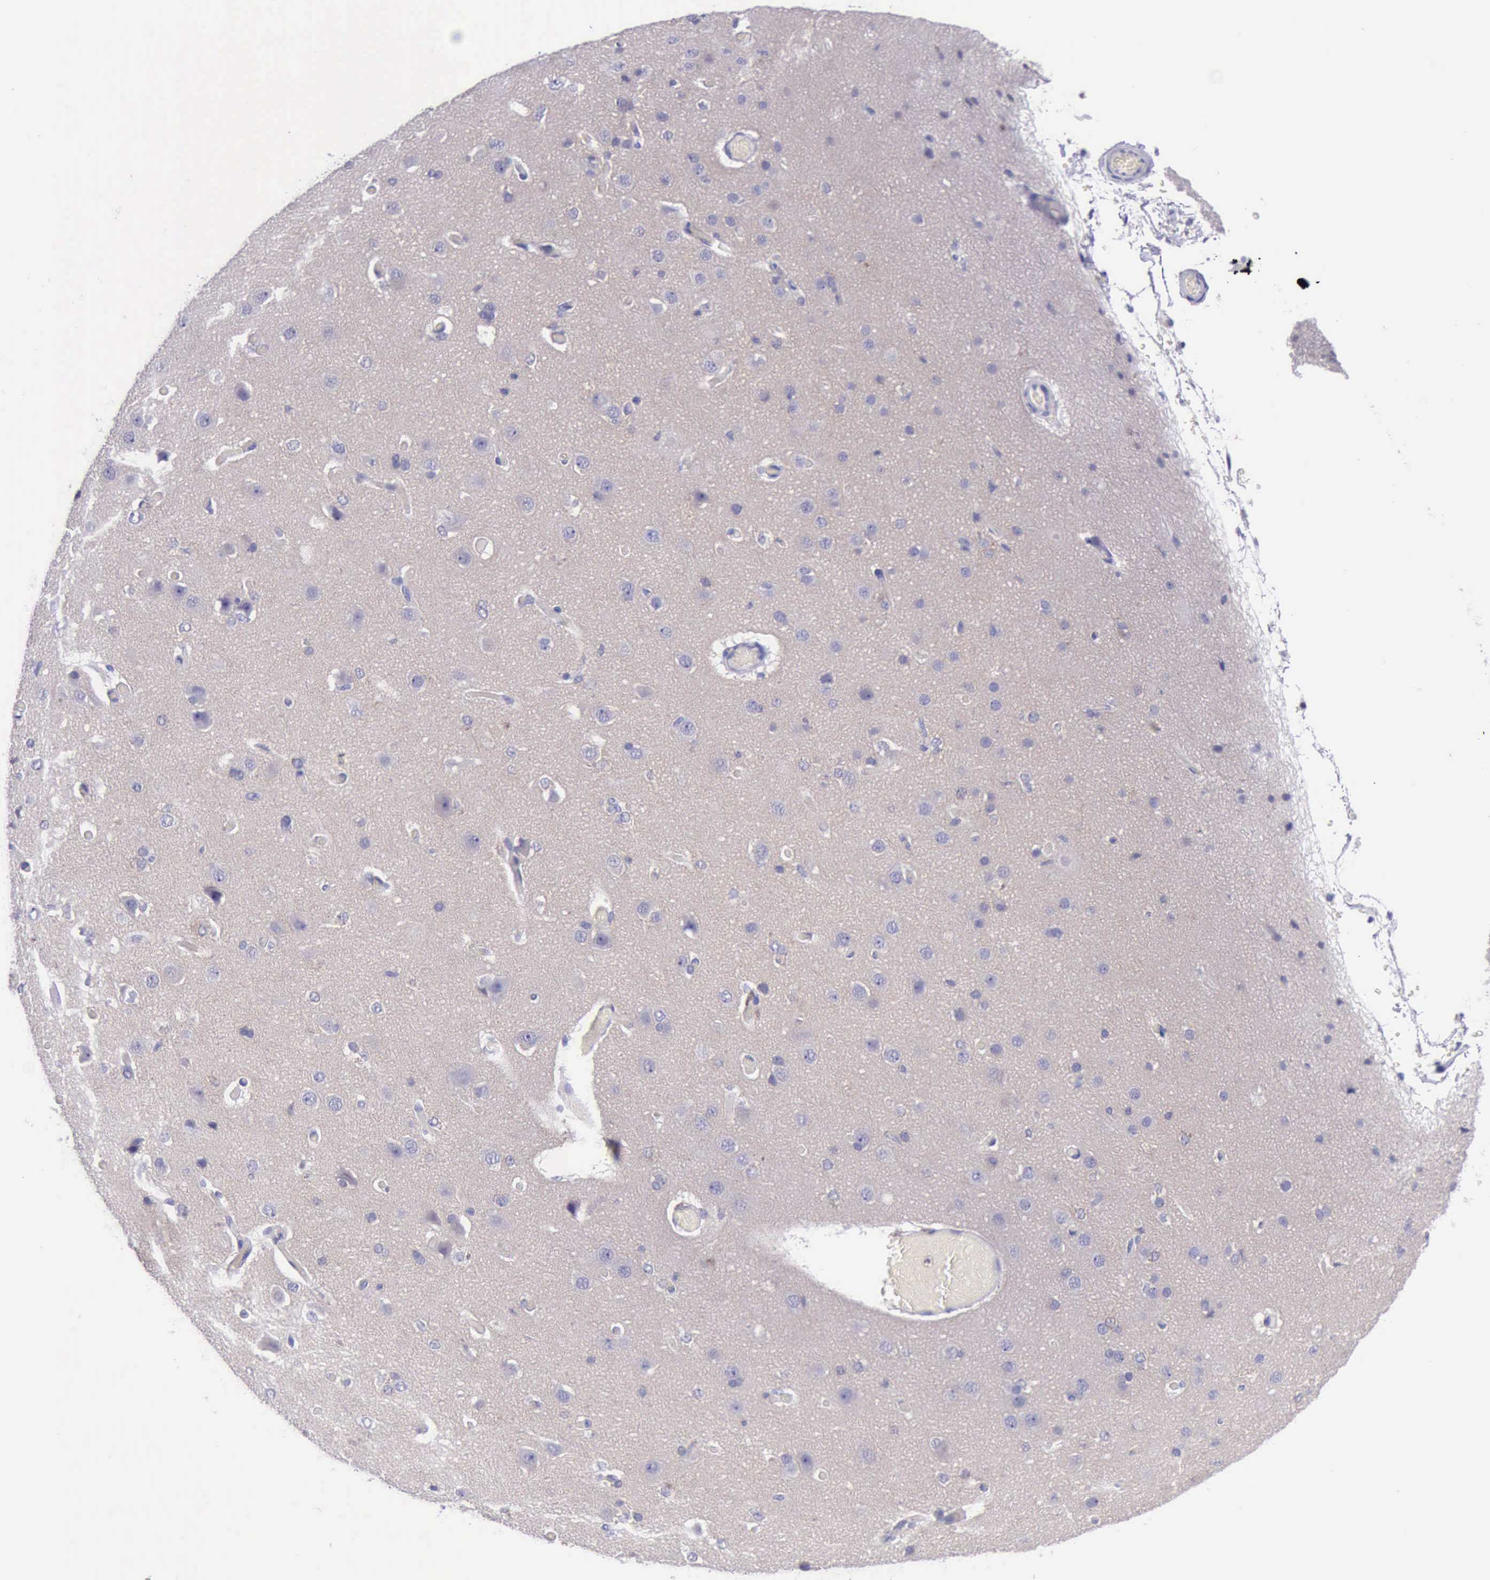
{"staining": {"intensity": "negative", "quantity": "none", "location": "none"}, "tissue": "cerebral cortex", "cell_type": "Endothelial cells", "image_type": "normal", "snomed": [{"axis": "morphology", "description": "Normal tissue, NOS"}, {"axis": "morphology", "description": "Glioma, malignant, High grade"}, {"axis": "topography", "description": "Cerebral cortex"}], "caption": "This histopathology image is of normal cerebral cortex stained with IHC to label a protein in brown with the nuclei are counter-stained blue. There is no staining in endothelial cells.", "gene": "LRFN5", "patient": {"sex": "male", "age": 77}}